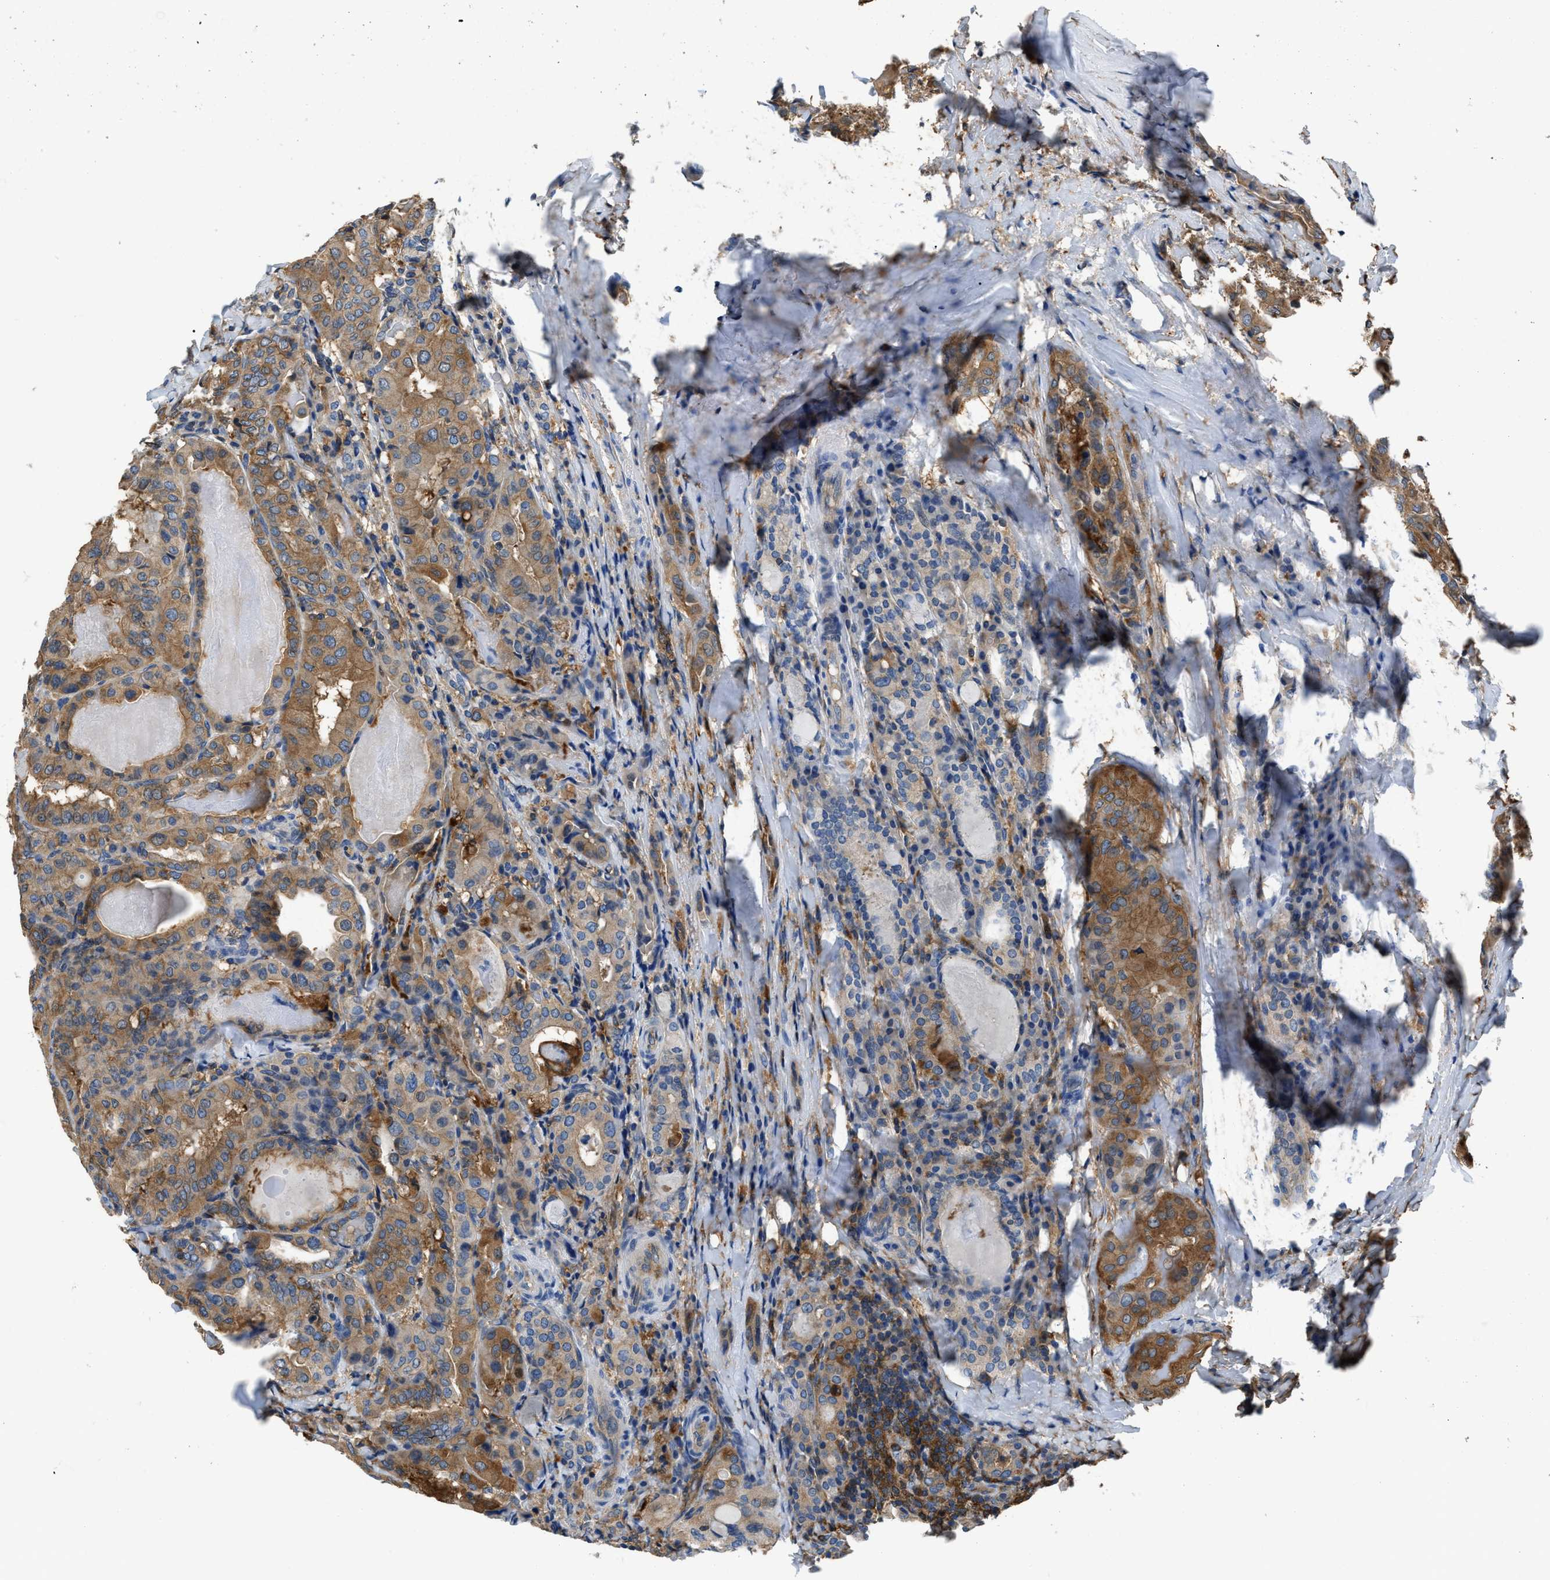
{"staining": {"intensity": "moderate", "quantity": ">75%", "location": "cytoplasmic/membranous"}, "tissue": "thyroid cancer", "cell_type": "Tumor cells", "image_type": "cancer", "snomed": [{"axis": "morphology", "description": "Papillary adenocarcinoma, NOS"}, {"axis": "topography", "description": "Thyroid gland"}], "caption": "A histopathology image showing moderate cytoplasmic/membranous positivity in about >75% of tumor cells in thyroid papillary adenocarcinoma, as visualized by brown immunohistochemical staining.", "gene": "PKM", "patient": {"sex": "female", "age": 42}}